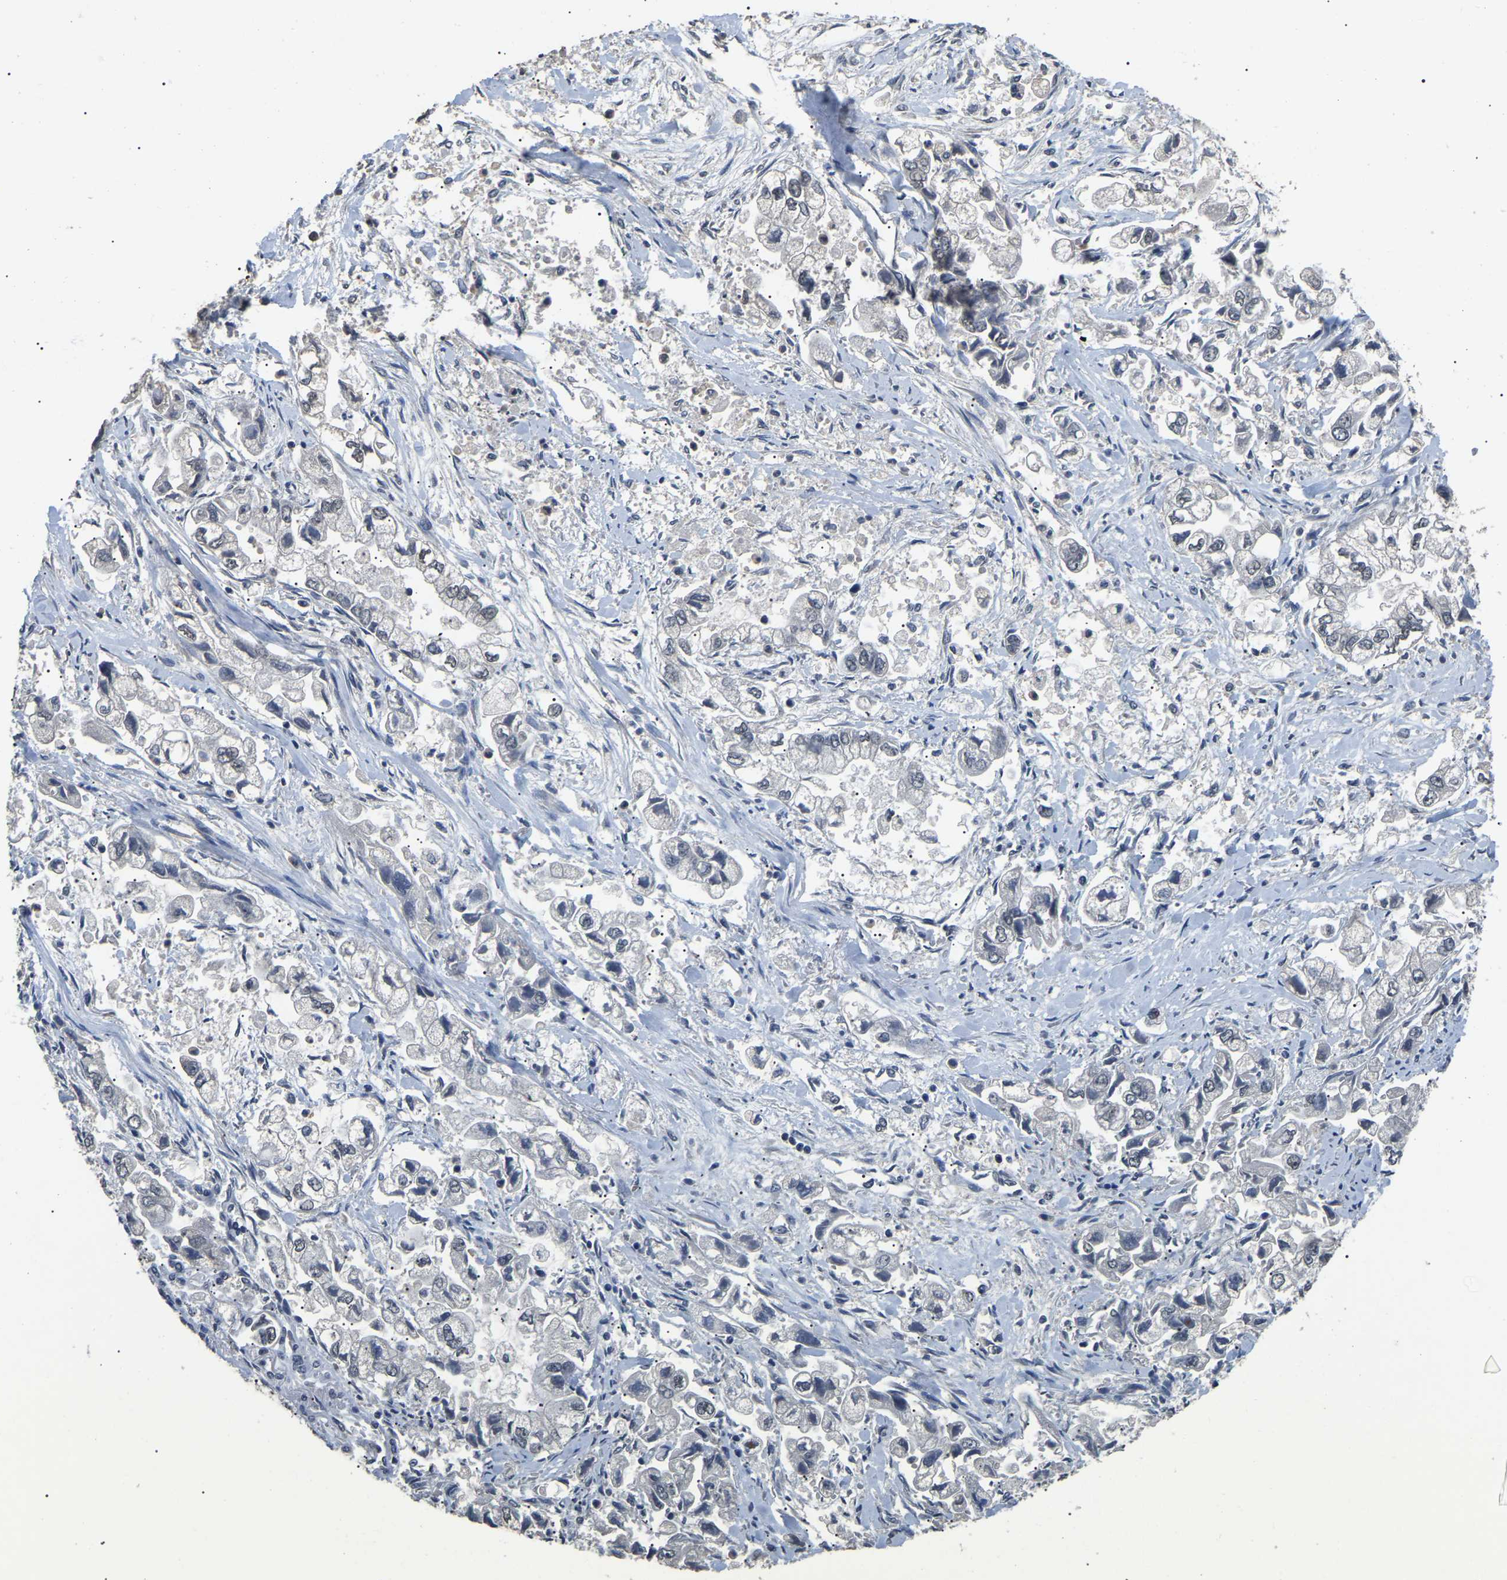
{"staining": {"intensity": "negative", "quantity": "none", "location": "none"}, "tissue": "stomach cancer", "cell_type": "Tumor cells", "image_type": "cancer", "snomed": [{"axis": "morphology", "description": "Normal tissue, NOS"}, {"axis": "morphology", "description": "Adenocarcinoma, NOS"}, {"axis": "topography", "description": "Stomach"}], "caption": "Immunohistochemistry histopathology image of neoplastic tissue: stomach cancer (adenocarcinoma) stained with DAB exhibits no significant protein staining in tumor cells. Brightfield microscopy of immunohistochemistry stained with DAB (3,3'-diaminobenzidine) (brown) and hematoxylin (blue), captured at high magnification.", "gene": "PPM1E", "patient": {"sex": "male", "age": 62}}